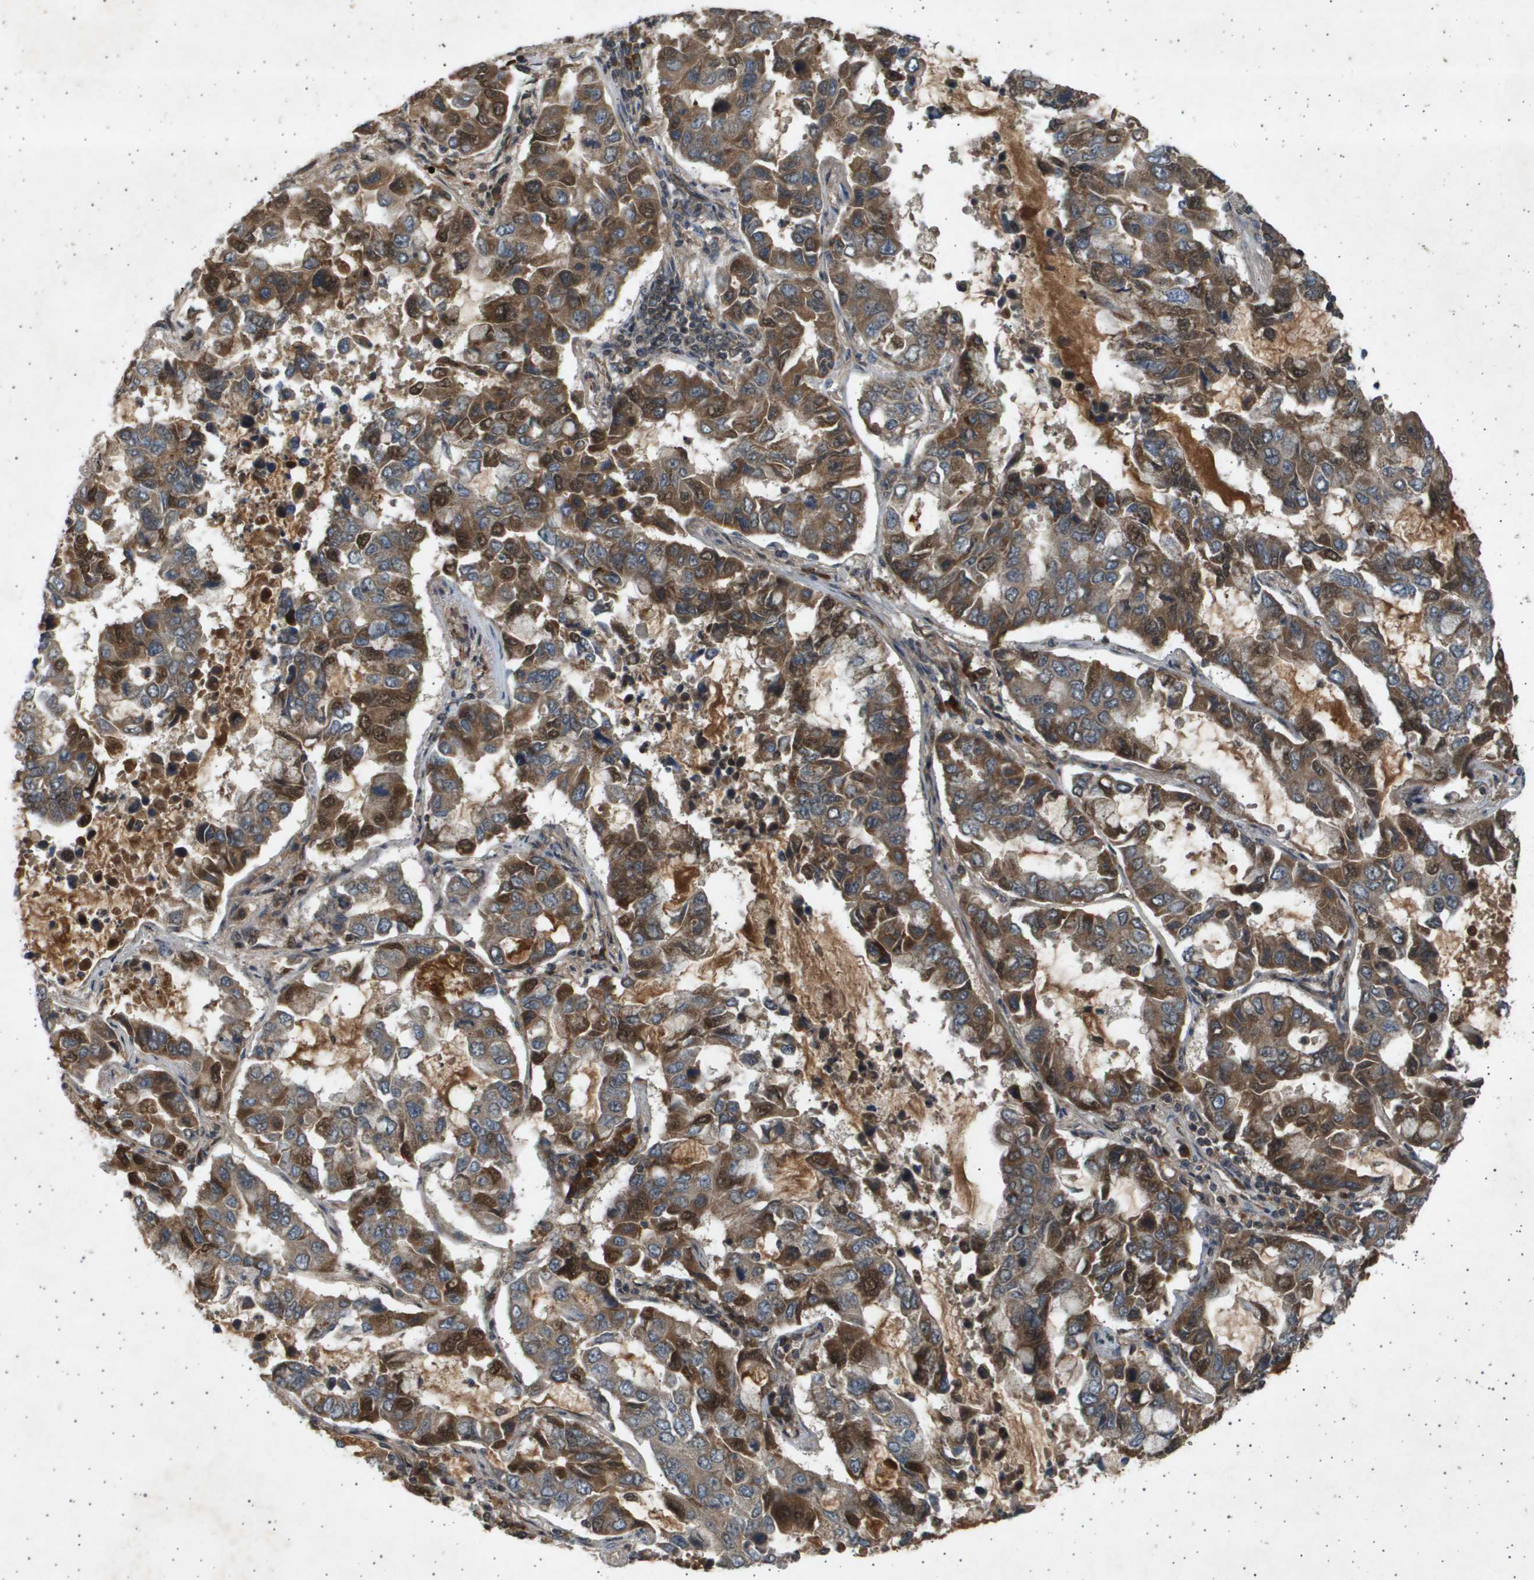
{"staining": {"intensity": "moderate", "quantity": ">75%", "location": "cytoplasmic/membranous,nuclear"}, "tissue": "lung cancer", "cell_type": "Tumor cells", "image_type": "cancer", "snomed": [{"axis": "morphology", "description": "Adenocarcinoma, NOS"}, {"axis": "topography", "description": "Lung"}], "caption": "This histopathology image demonstrates immunohistochemistry staining of human lung cancer, with medium moderate cytoplasmic/membranous and nuclear expression in approximately >75% of tumor cells.", "gene": "TNRC6A", "patient": {"sex": "male", "age": 64}}